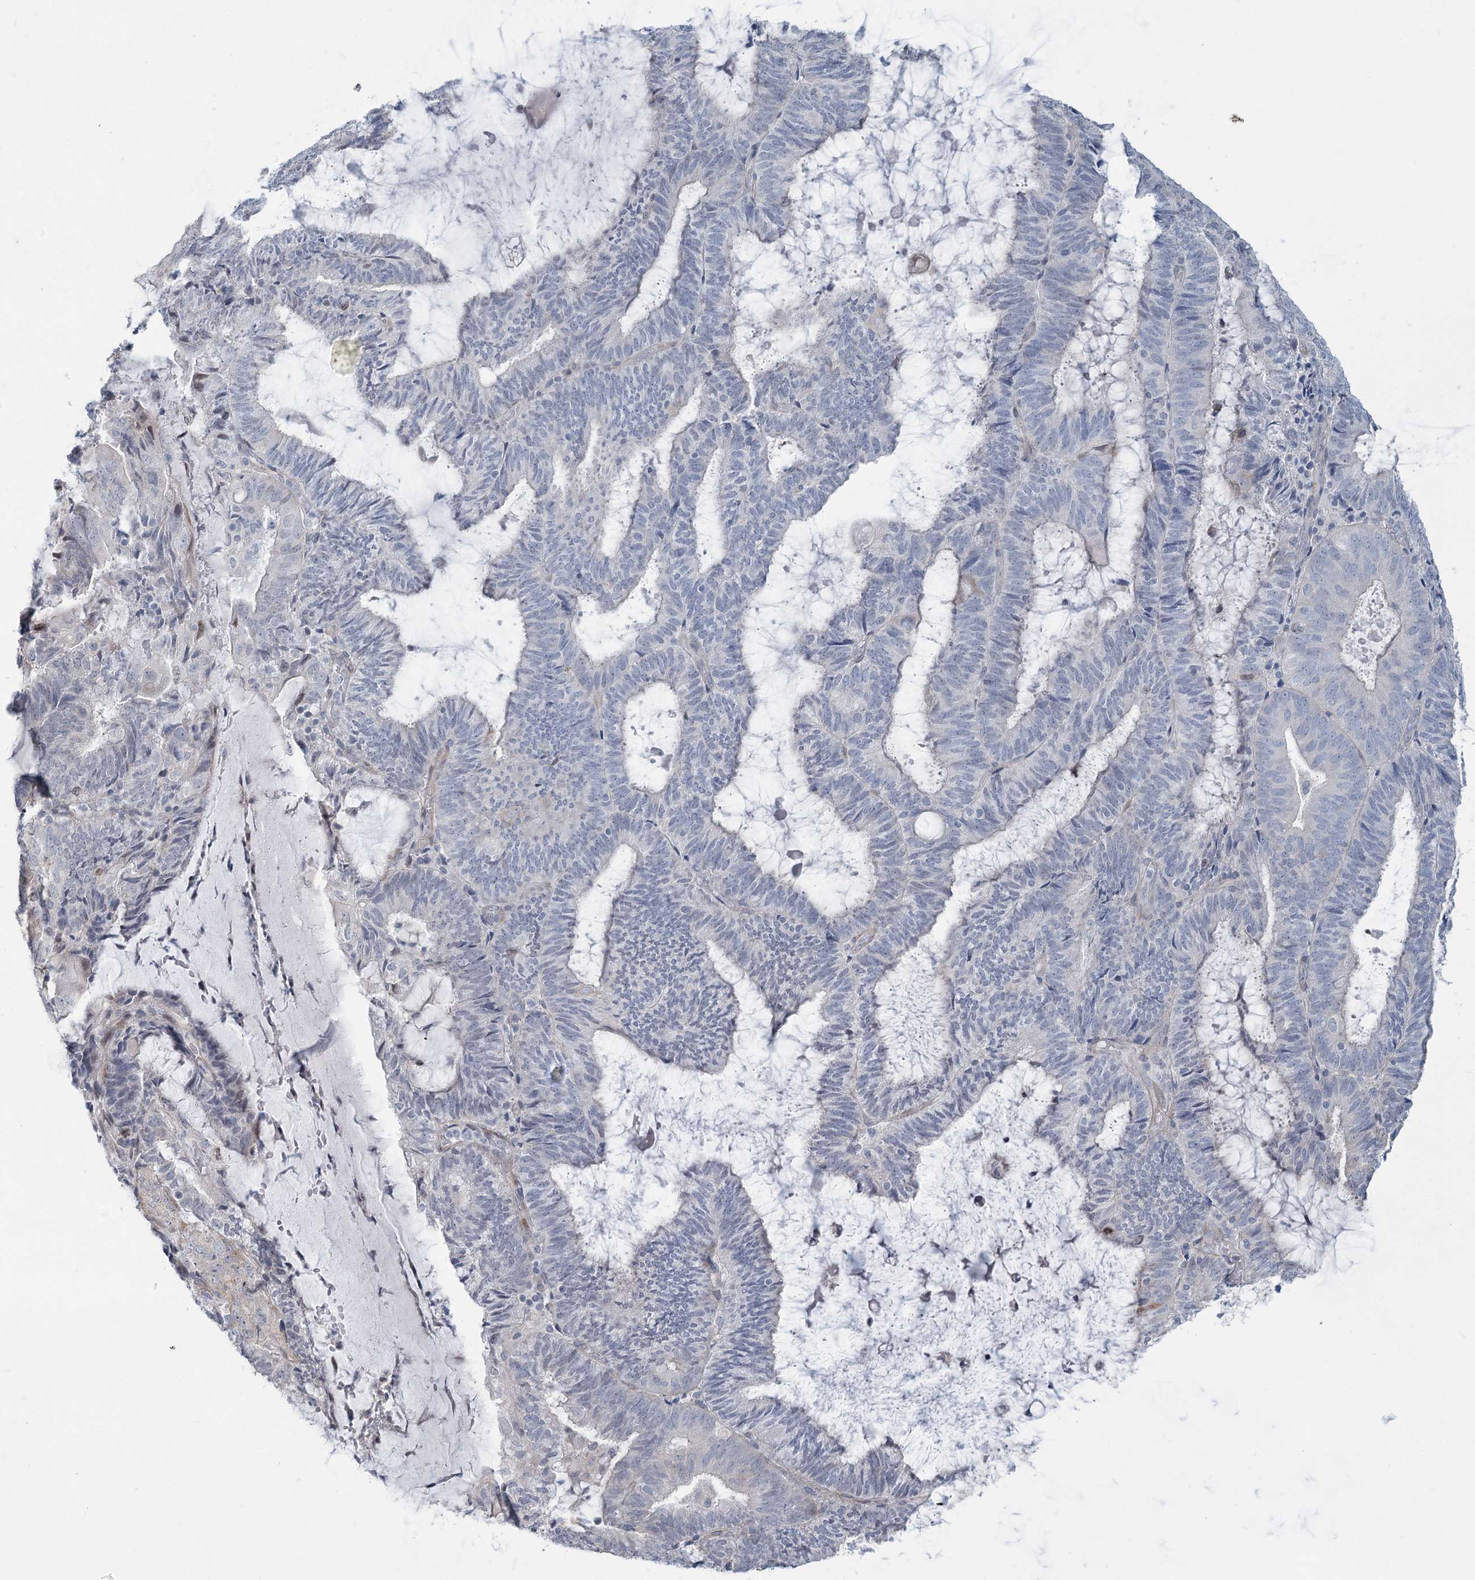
{"staining": {"intensity": "weak", "quantity": "<25%", "location": "cytoplasmic/membranous,nuclear"}, "tissue": "endometrial cancer", "cell_type": "Tumor cells", "image_type": "cancer", "snomed": [{"axis": "morphology", "description": "Adenocarcinoma, NOS"}, {"axis": "topography", "description": "Endometrium"}], "caption": "A photomicrograph of endometrial cancer stained for a protein exhibits no brown staining in tumor cells.", "gene": "ABITRAM", "patient": {"sex": "female", "age": 81}}